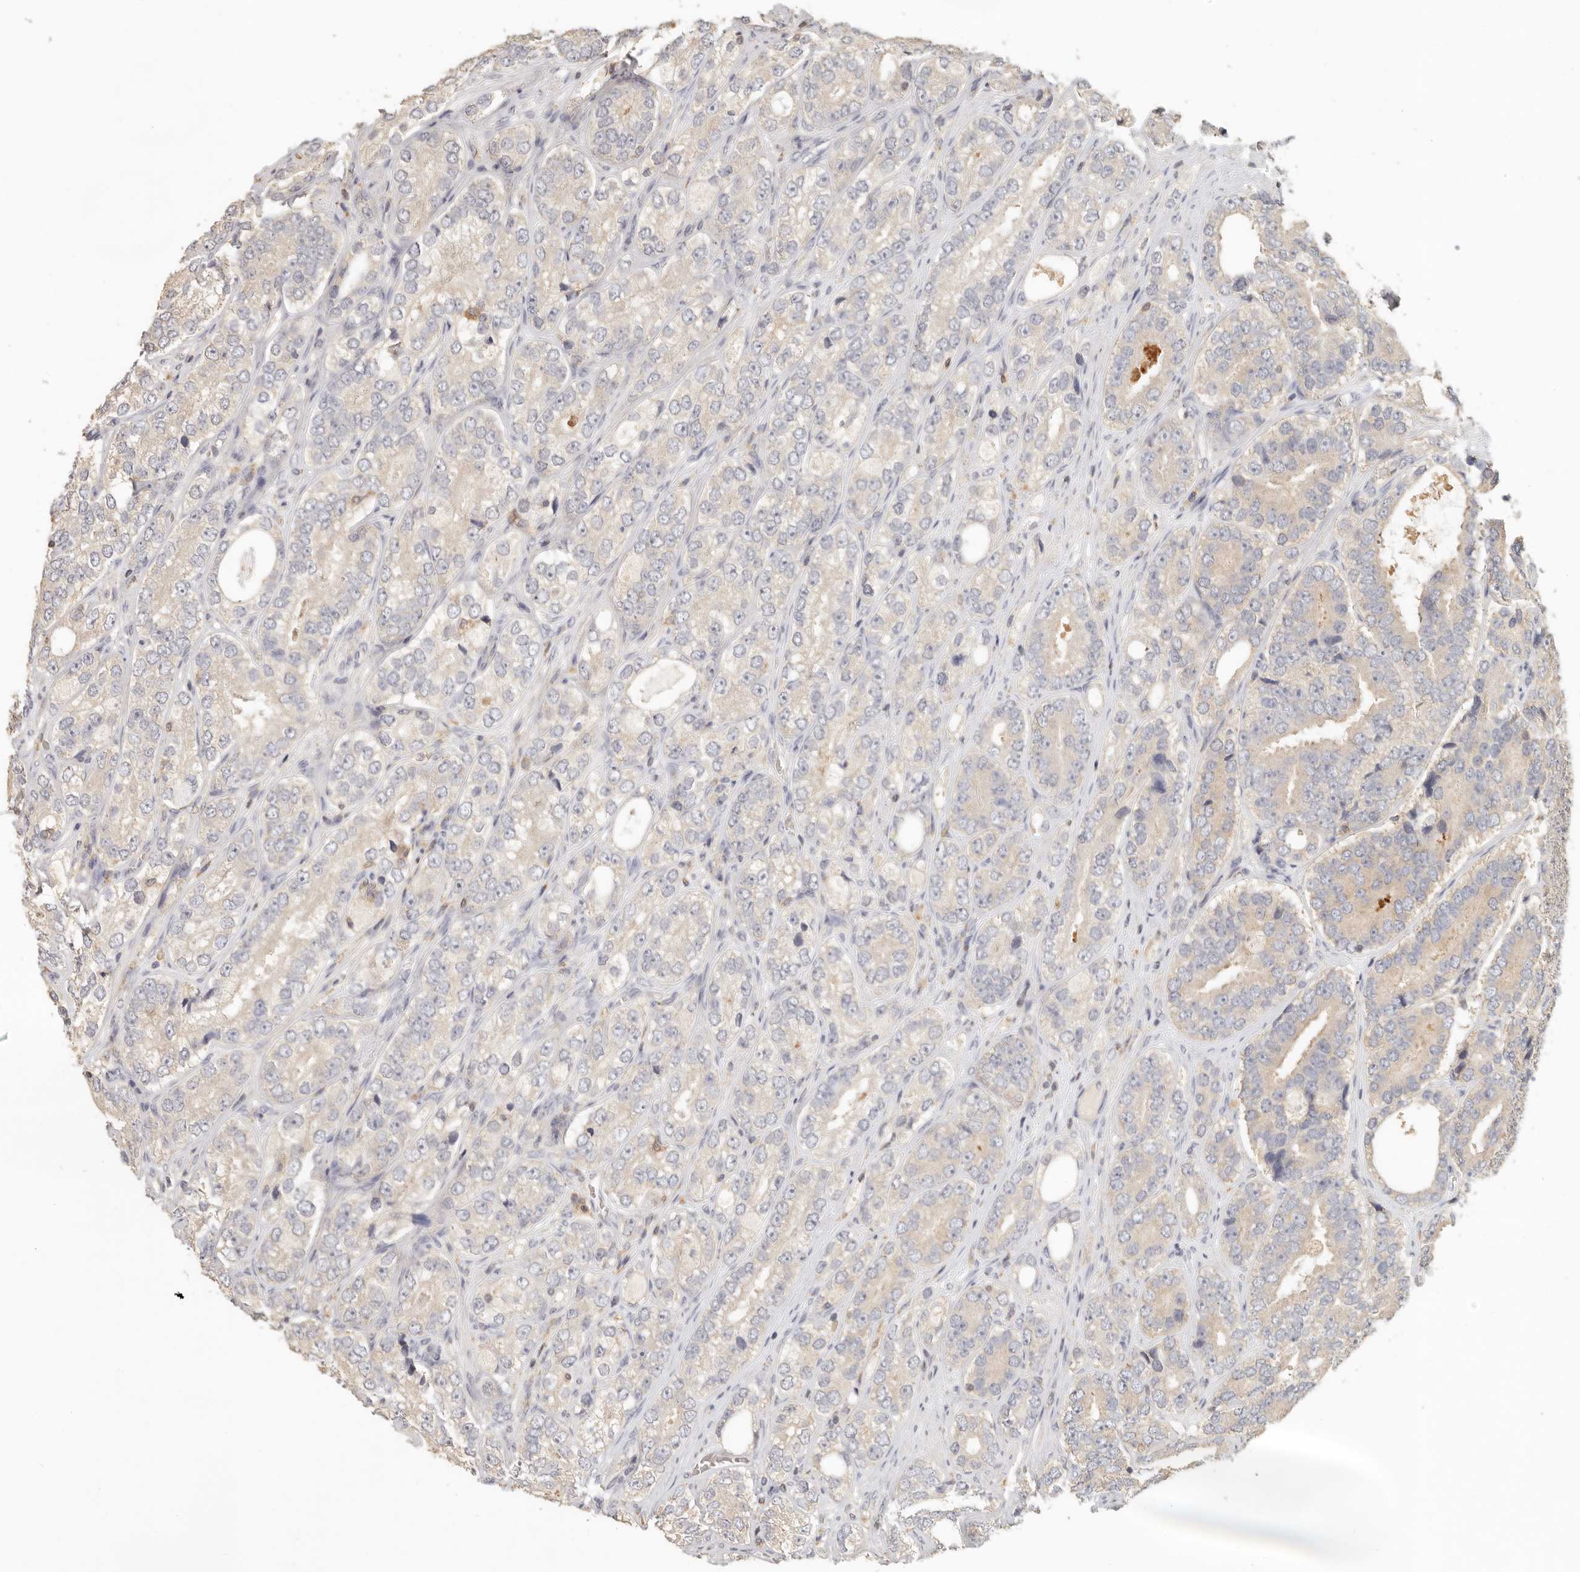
{"staining": {"intensity": "weak", "quantity": "<25%", "location": "cytoplasmic/membranous"}, "tissue": "prostate cancer", "cell_type": "Tumor cells", "image_type": "cancer", "snomed": [{"axis": "morphology", "description": "Adenocarcinoma, High grade"}, {"axis": "topography", "description": "Prostate"}], "caption": "Human adenocarcinoma (high-grade) (prostate) stained for a protein using IHC displays no staining in tumor cells.", "gene": "CSK", "patient": {"sex": "male", "age": 56}}